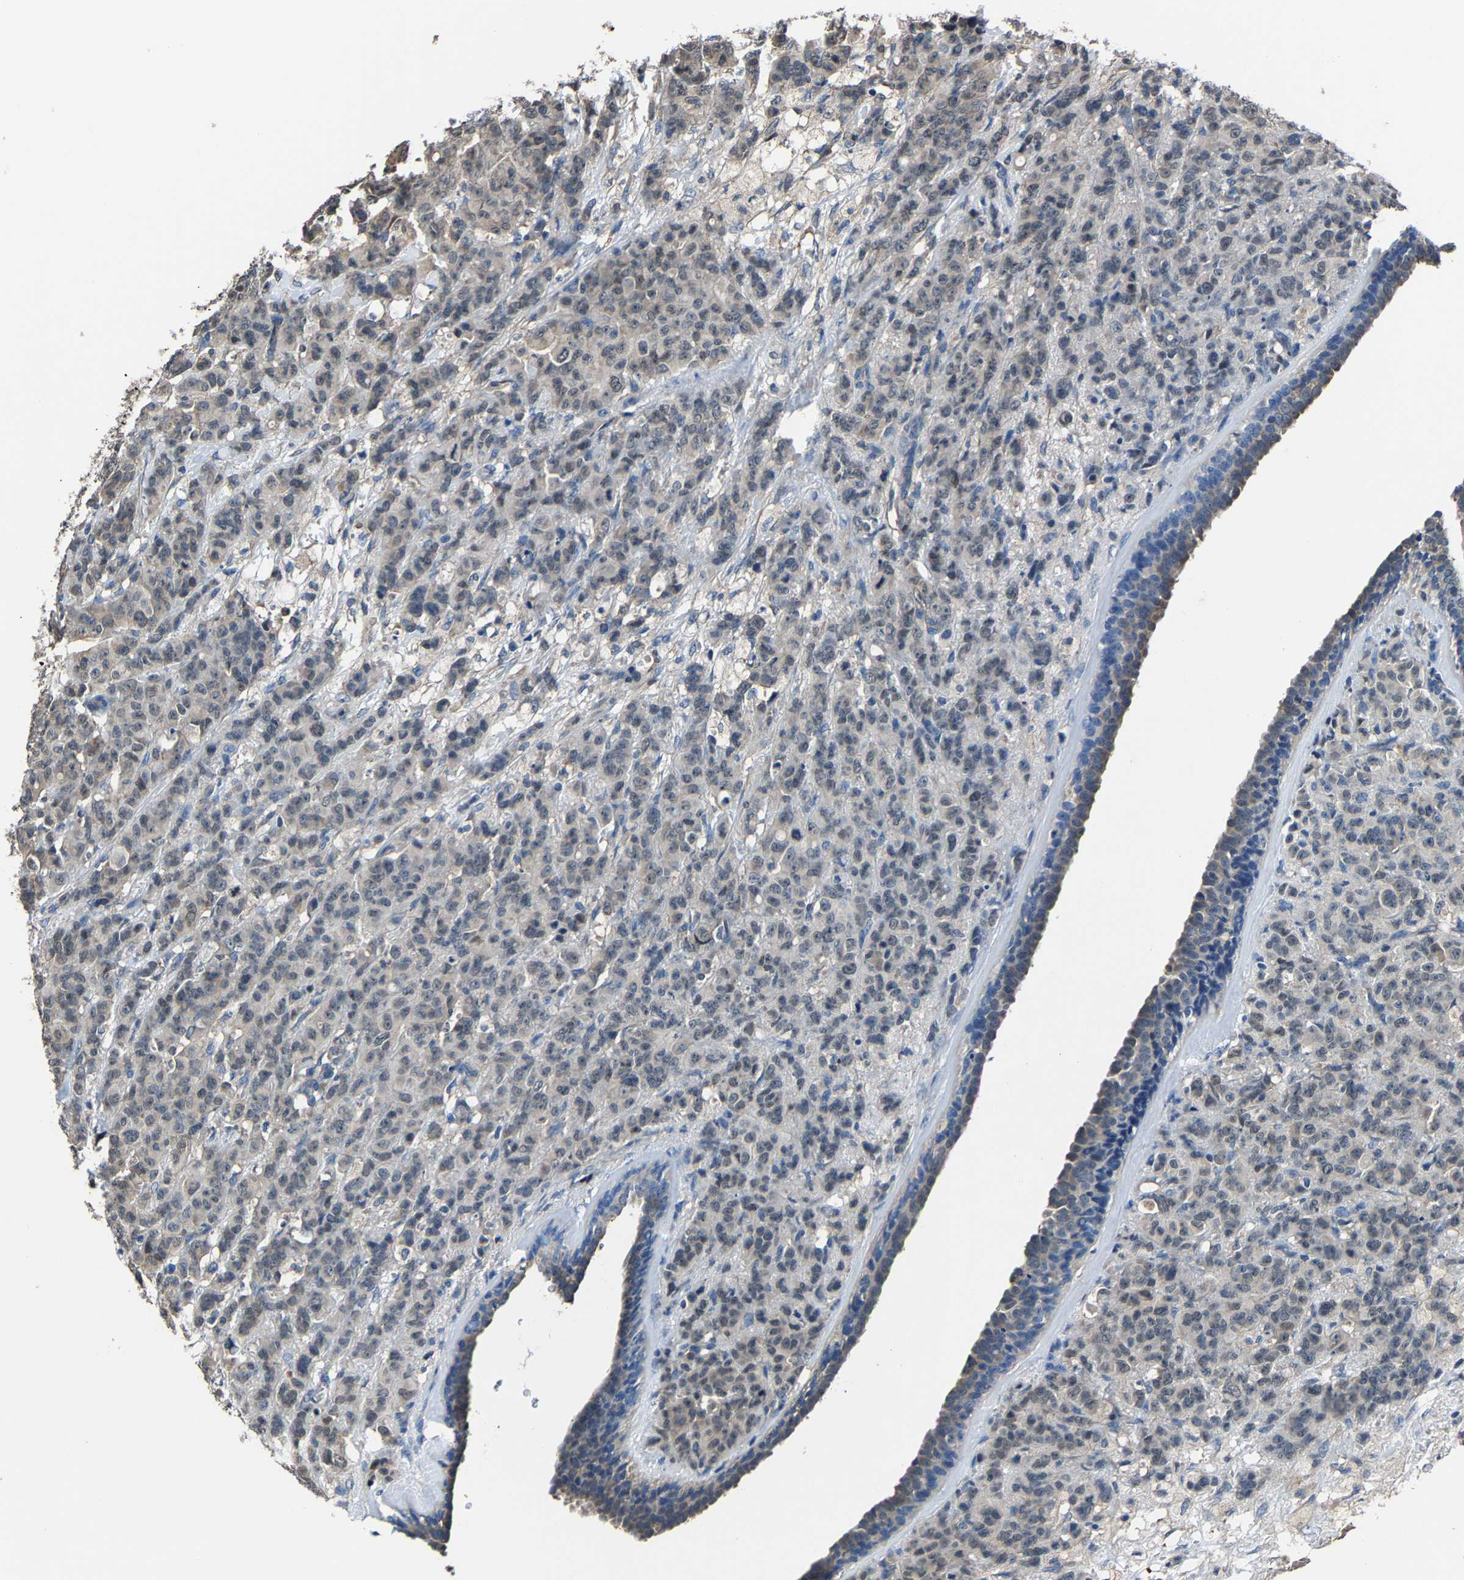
{"staining": {"intensity": "weak", "quantity": "<25%", "location": "cytoplasmic/membranous,nuclear"}, "tissue": "breast cancer", "cell_type": "Tumor cells", "image_type": "cancer", "snomed": [{"axis": "morphology", "description": "Normal tissue, NOS"}, {"axis": "morphology", "description": "Duct carcinoma"}, {"axis": "topography", "description": "Breast"}], "caption": "This is an immunohistochemistry (IHC) histopathology image of breast infiltrating ductal carcinoma. There is no positivity in tumor cells.", "gene": "STRBP", "patient": {"sex": "female", "age": 40}}